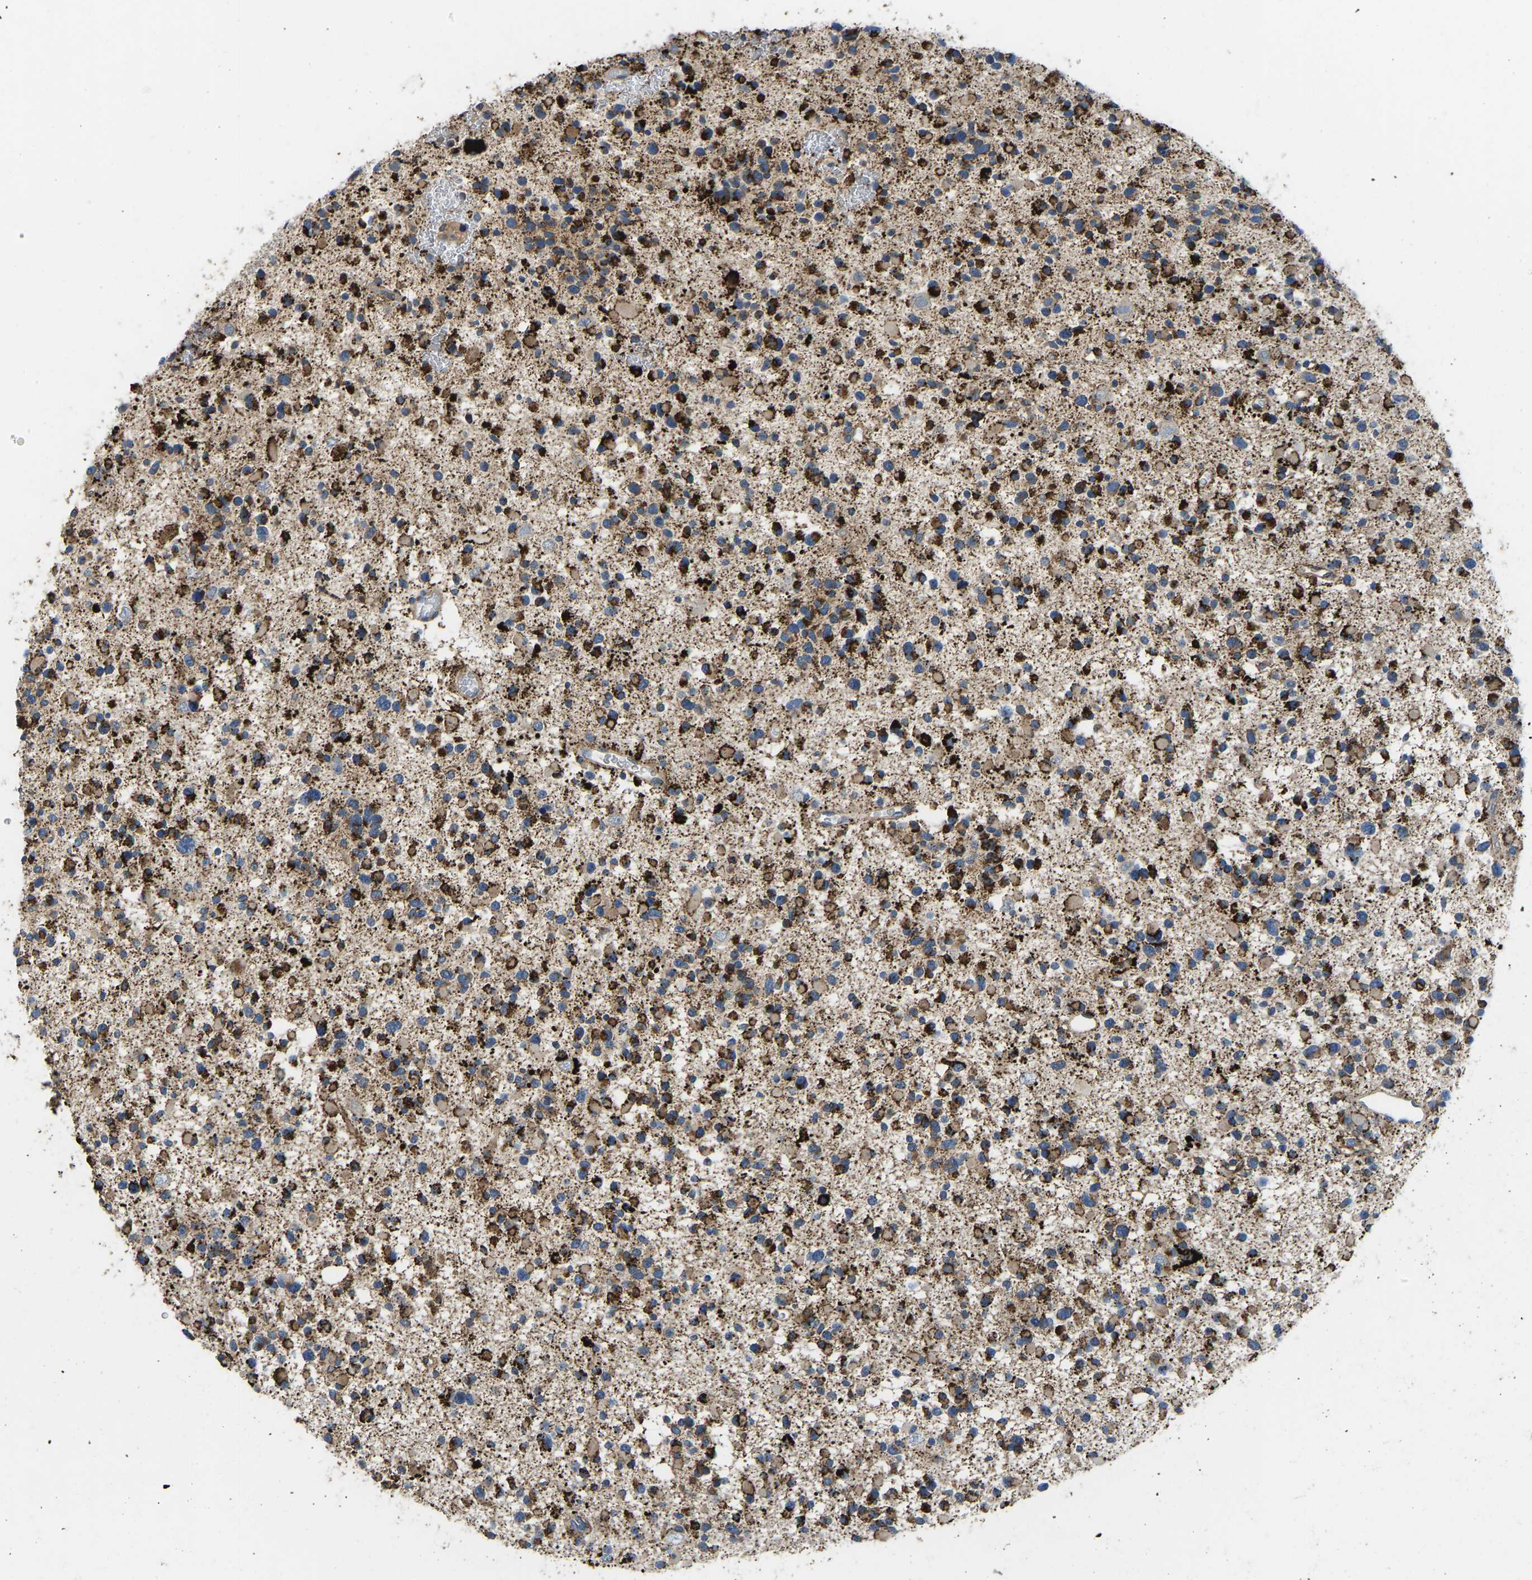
{"staining": {"intensity": "strong", "quantity": ">75%", "location": "cytoplasmic/membranous"}, "tissue": "glioma", "cell_type": "Tumor cells", "image_type": "cancer", "snomed": [{"axis": "morphology", "description": "Glioma, malignant, Low grade"}, {"axis": "topography", "description": "Brain"}], "caption": "There is high levels of strong cytoplasmic/membranous positivity in tumor cells of glioma, as demonstrated by immunohistochemical staining (brown color).", "gene": "RBP1", "patient": {"sex": "female", "age": 22}}